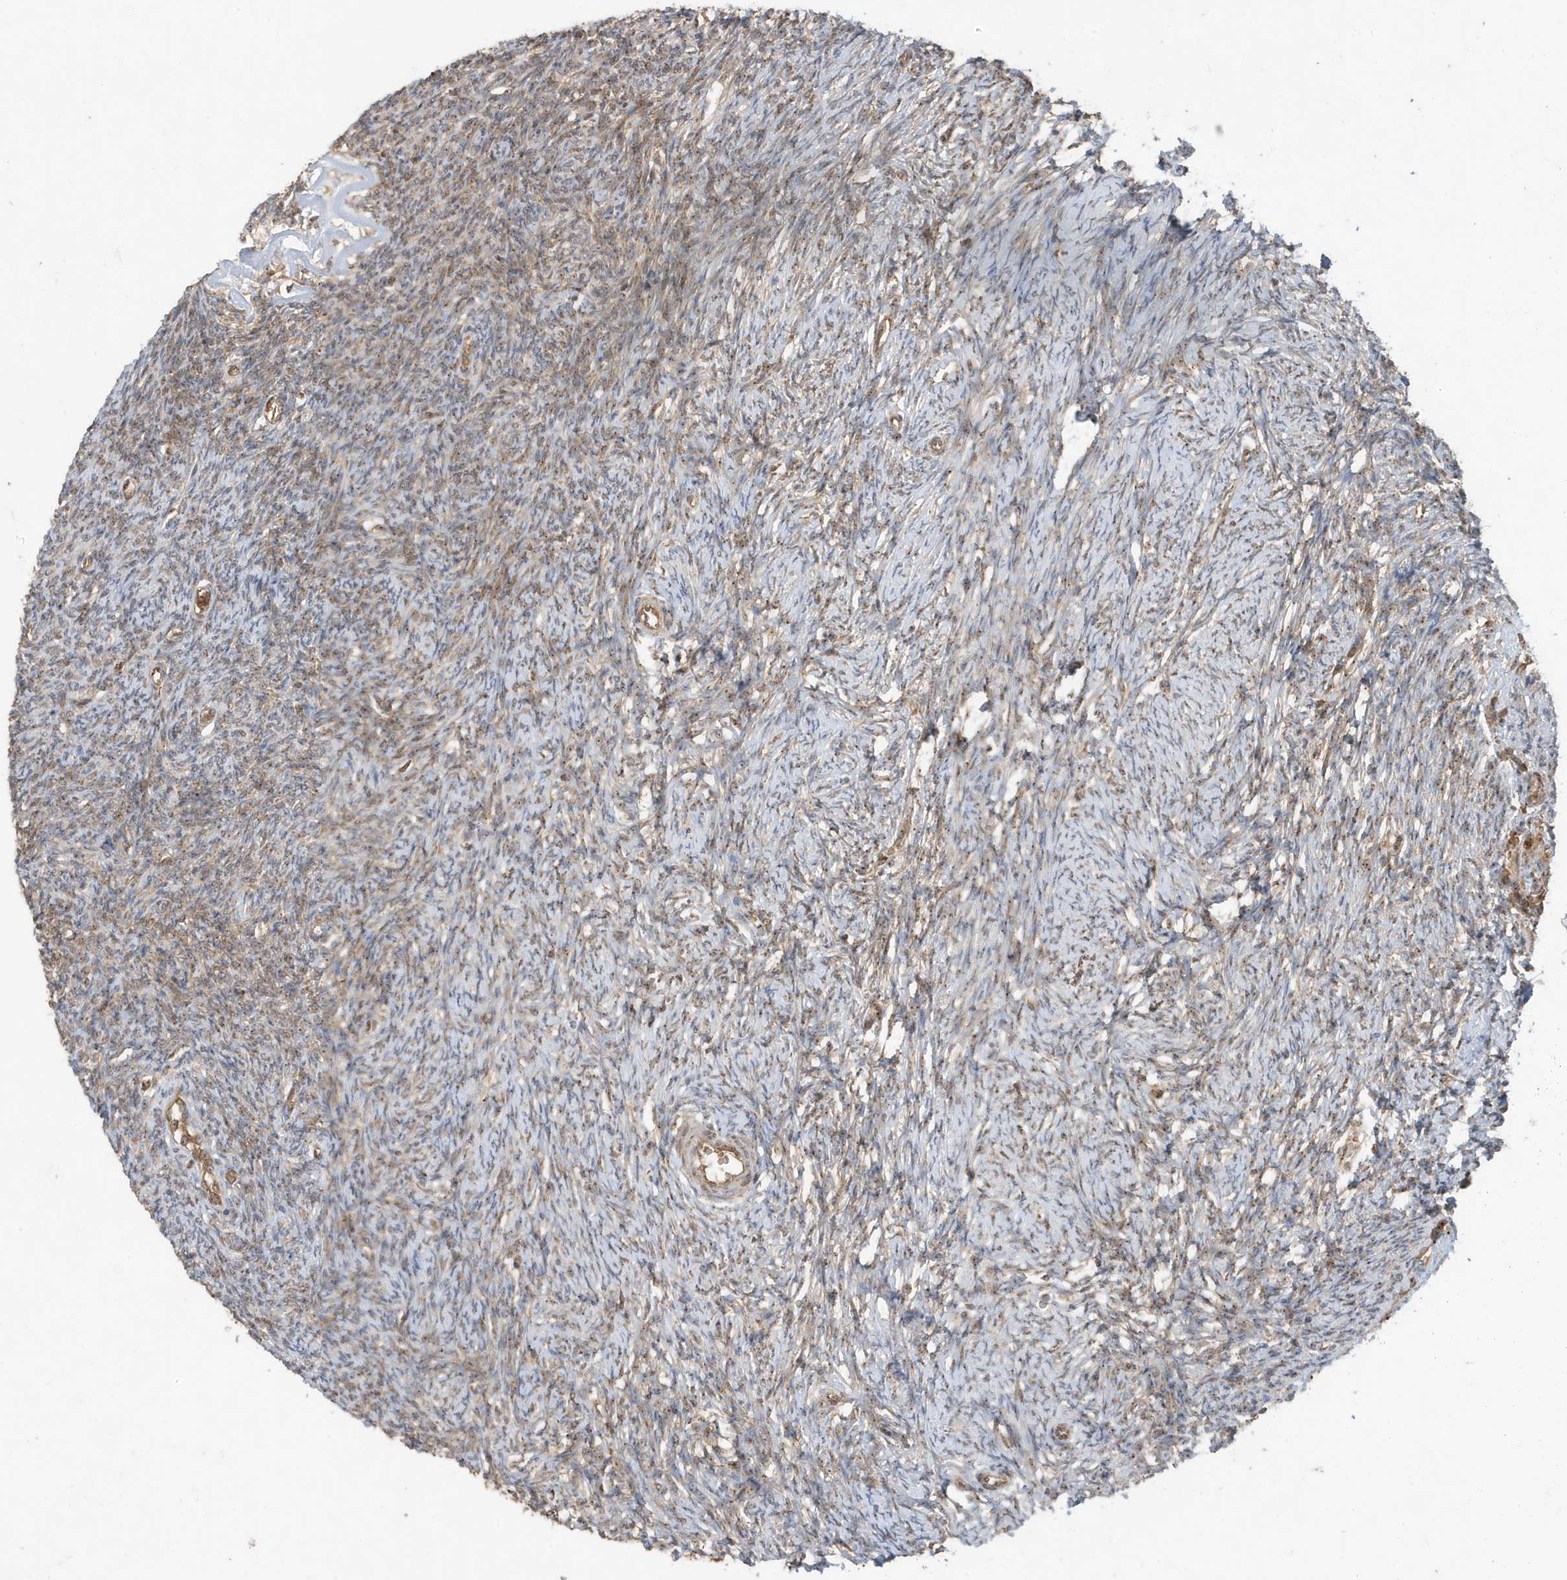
{"staining": {"intensity": "moderate", "quantity": ">75%", "location": "cytoplasmic/membranous,nuclear"}, "tissue": "ovary", "cell_type": "Follicle cells", "image_type": "normal", "snomed": [{"axis": "morphology", "description": "Normal tissue, NOS"}, {"axis": "morphology", "description": "Cyst, NOS"}, {"axis": "topography", "description": "Ovary"}], "caption": "Follicle cells demonstrate moderate cytoplasmic/membranous,nuclear expression in about >75% of cells in normal ovary. The protein is shown in brown color, while the nuclei are stained blue.", "gene": "ABCB9", "patient": {"sex": "female", "age": 33}}